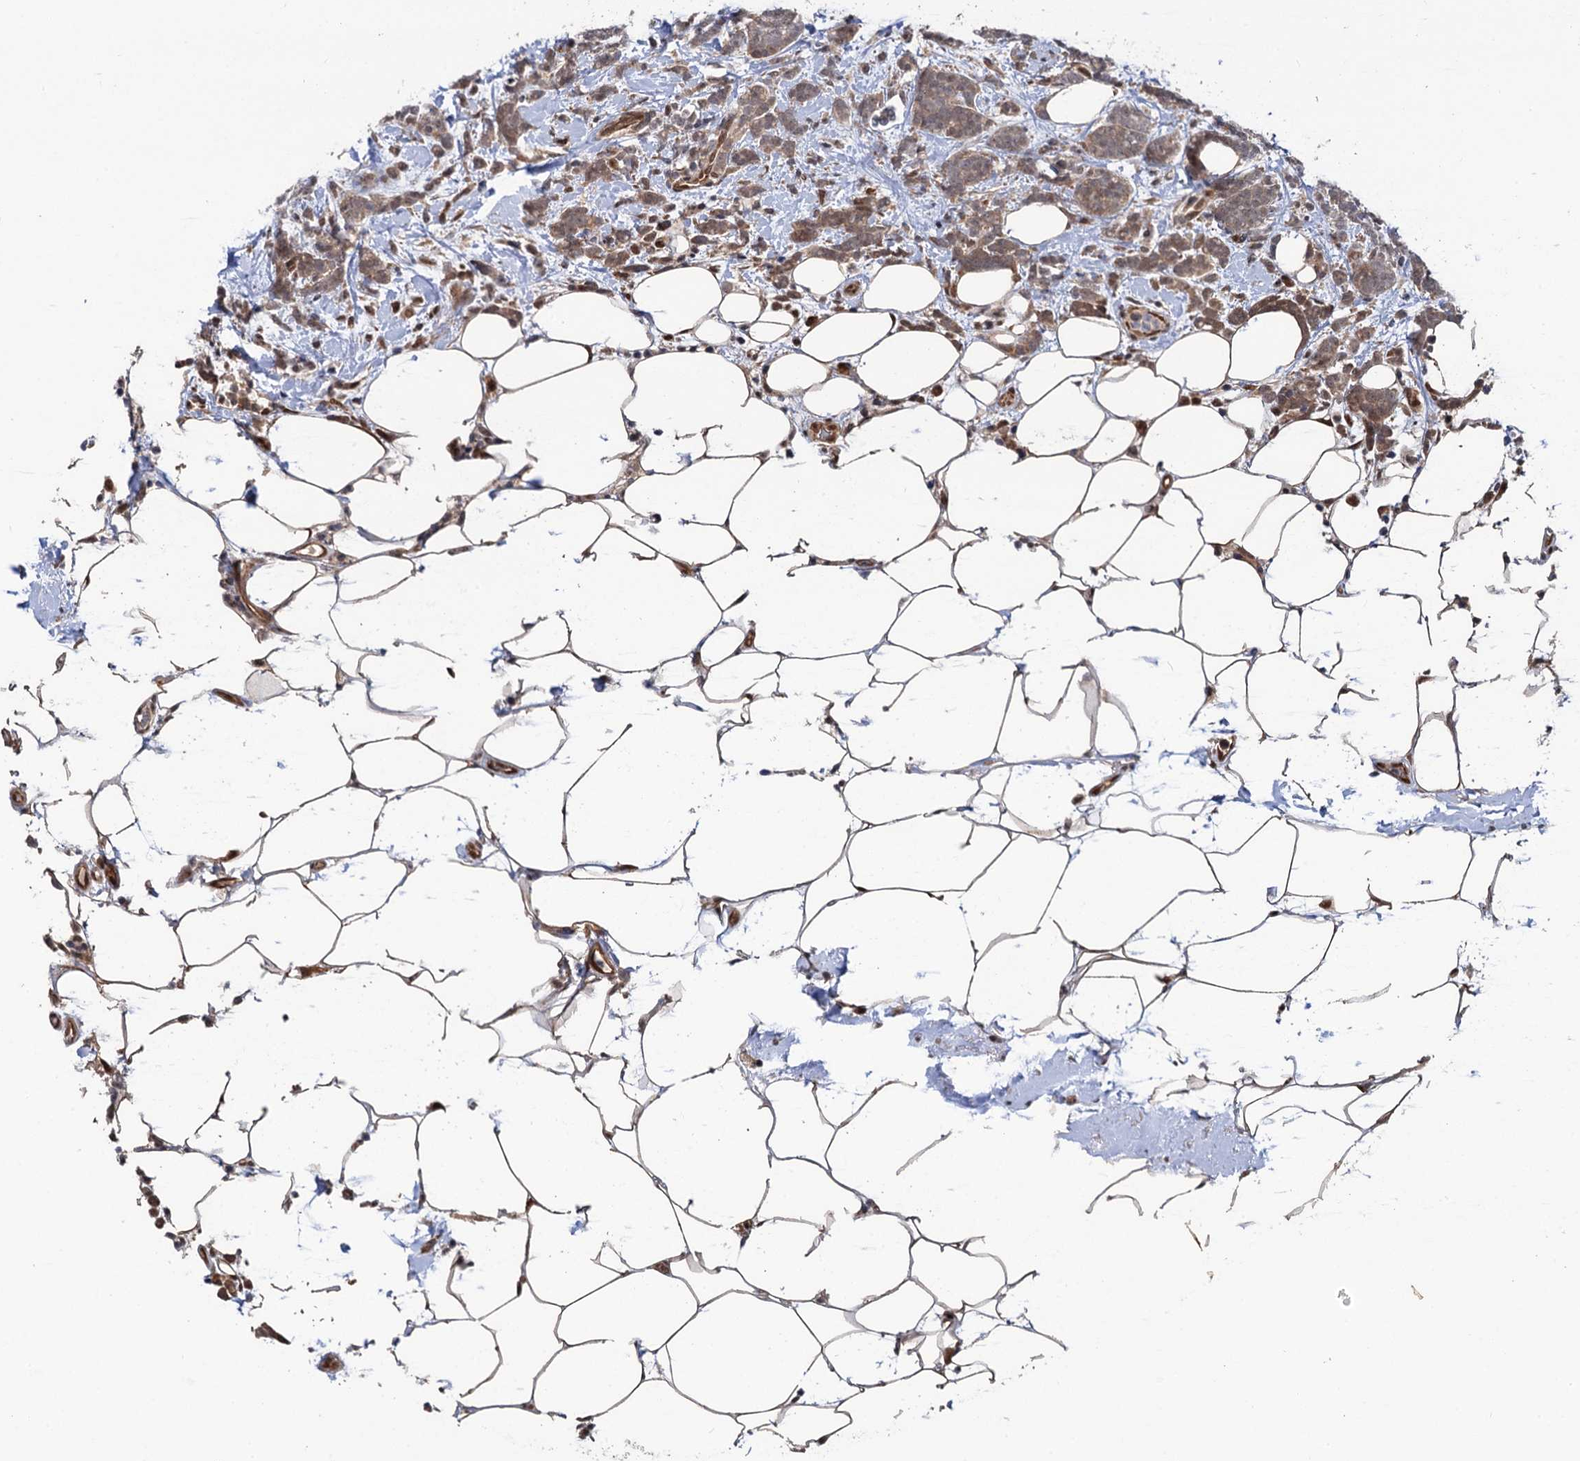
{"staining": {"intensity": "moderate", "quantity": ">75%", "location": "cytoplasmic/membranous,nuclear"}, "tissue": "breast cancer", "cell_type": "Tumor cells", "image_type": "cancer", "snomed": [{"axis": "morphology", "description": "Lobular carcinoma"}, {"axis": "topography", "description": "Breast"}], "caption": "Human lobular carcinoma (breast) stained with a protein marker displays moderate staining in tumor cells.", "gene": "CDC23", "patient": {"sex": "female", "age": 58}}